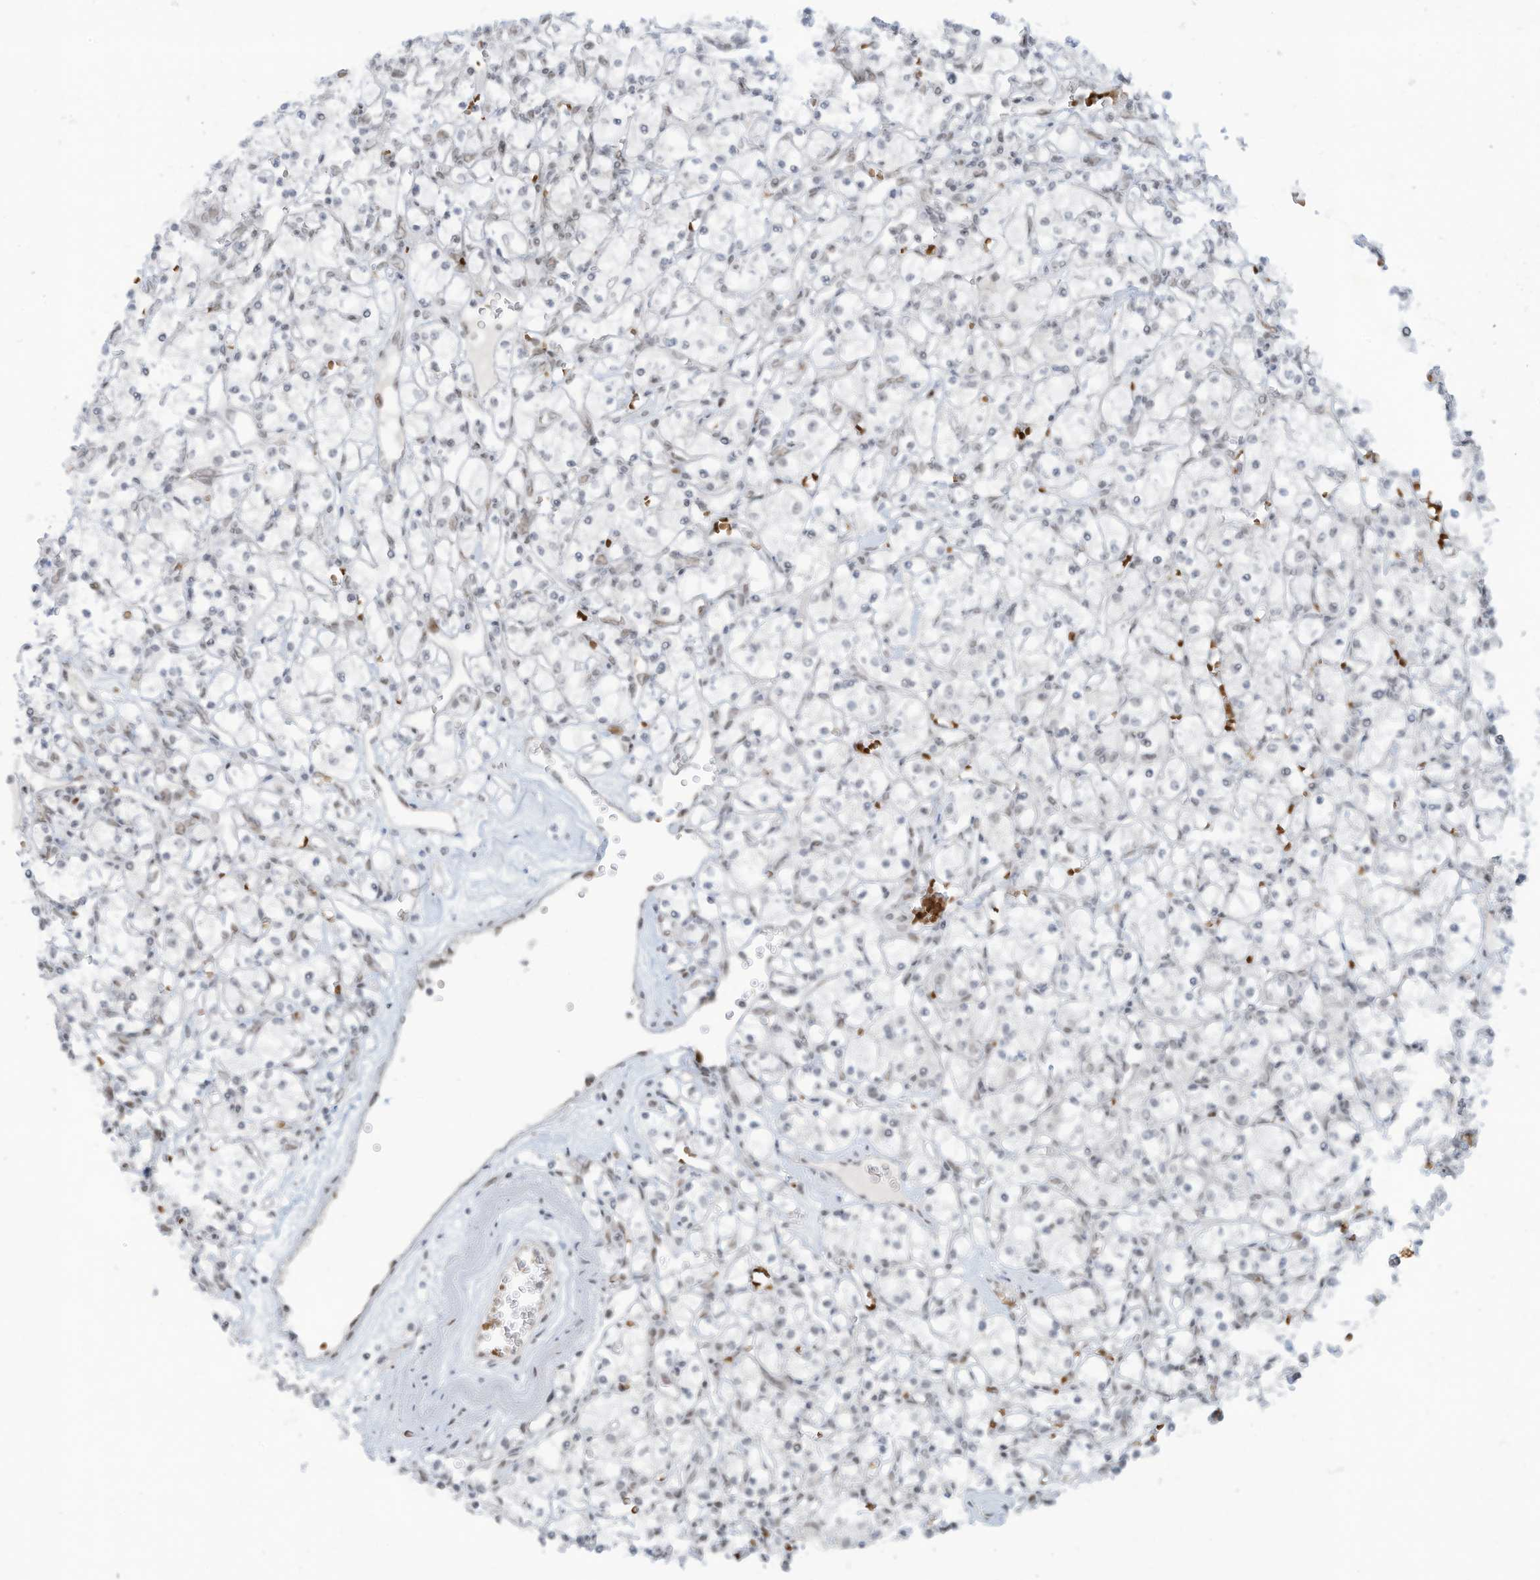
{"staining": {"intensity": "weak", "quantity": "<25%", "location": "nuclear"}, "tissue": "renal cancer", "cell_type": "Tumor cells", "image_type": "cancer", "snomed": [{"axis": "morphology", "description": "Adenocarcinoma, NOS"}, {"axis": "topography", "description": "Kidney"}], "caption": "Immunohistochemistry (IHC) image of neoplastic tissue: adenocarcinoma (renal) stained with DAB (3,3'-diaminobenzidine) displays no significant protein staining in tumor cells.", "gene": "ECT2L", "patient": {"sex": "female", "age": 59}}